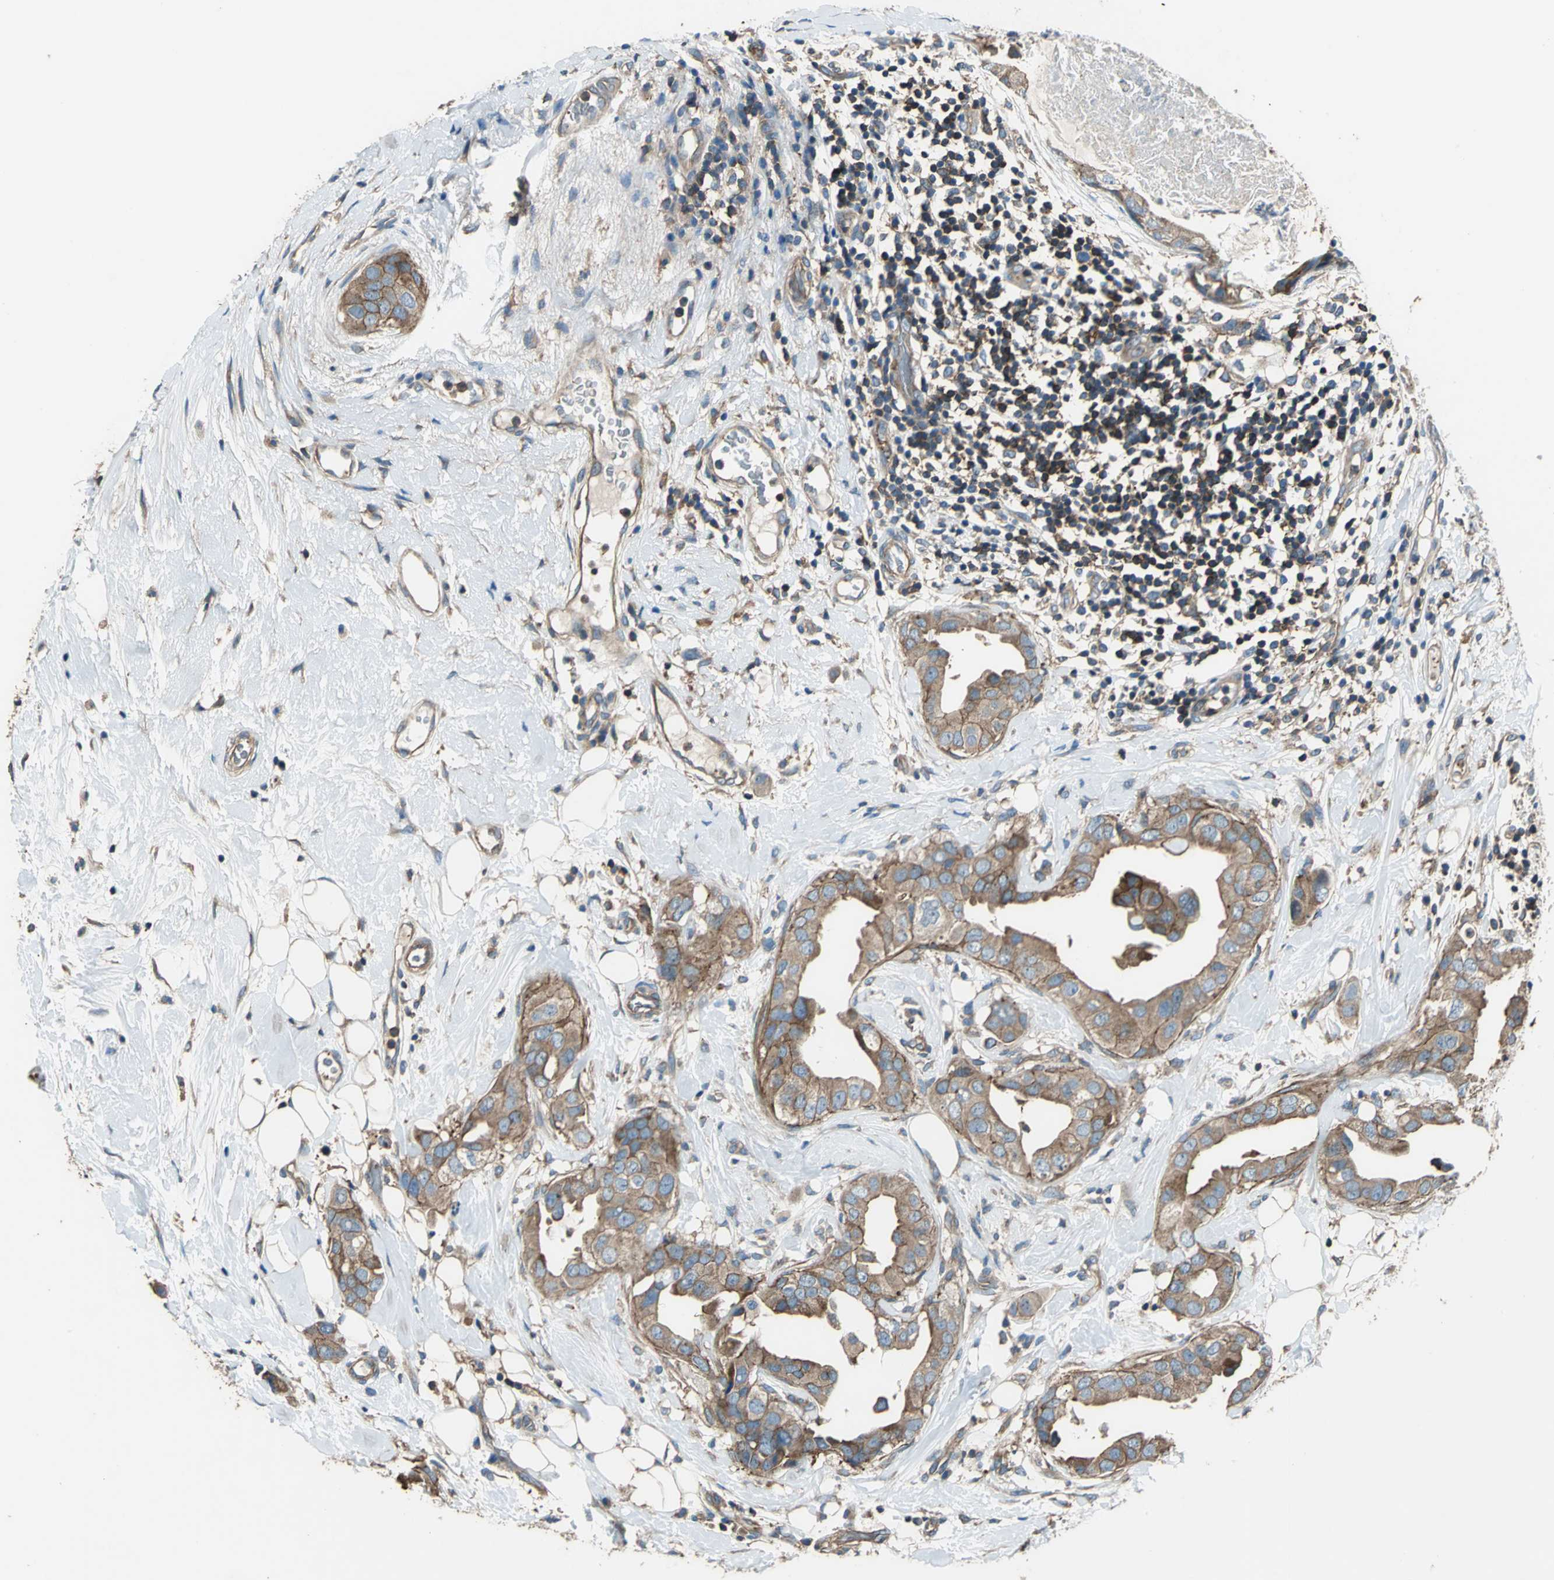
{"staining": {"intensity": "strong", "quantity": ">75%", "location": "cytoplasmic/membranous"}, "tissue": "breast cancer", "cell_type": "Tumor cells", "image_type": "cancer", "snomed": [{"axis": "morphology", "description": "Duct carcinoma"}, {"axis": "topography", "description": "Breast"}], "caption": "DAB immunohistochemical staining of human breast cancer (infiltrating ductal carcinoma) displays strong cytoplasmic/membranous protein staining in approximately >75% of tumor cells. (DAB (3,3'-diaminobenzidine) IHC, brown staining for protein, blue staining for nuclei).", "gene": "PARVA", "patient": {"sex": "female", "age": 40}}